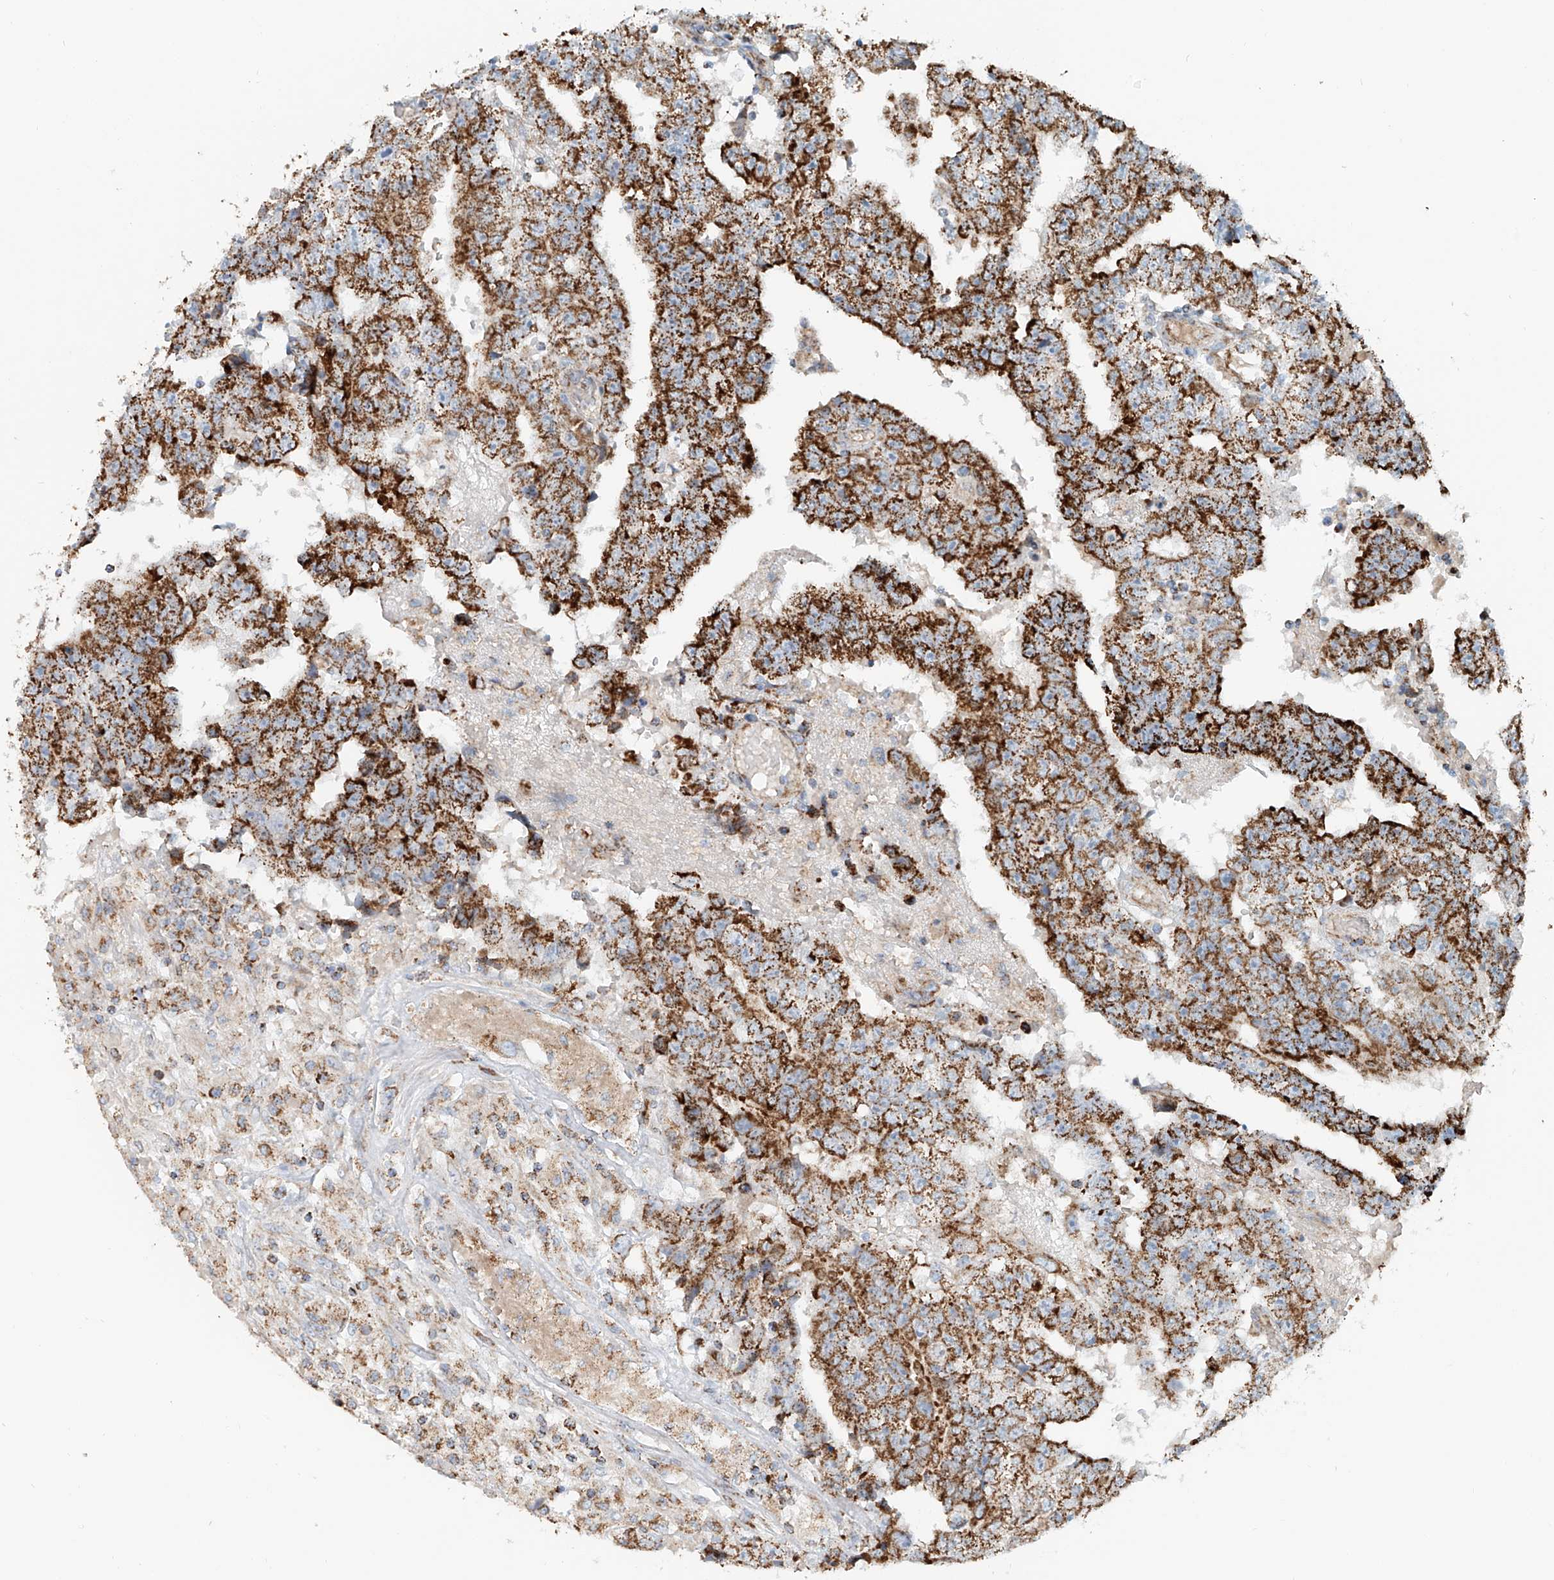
{"staining": {"intensity": "strong", "quantity": ">75%", "location": "cytoplasmic/membranous"}, "tissue": "testis cancer", "cell_type": "Tumor cells", "image_type": "cancer", "snomed": [{"axis": "morphology", "description": "Carcinoma, Embryonal, NOS"}, {"axis": "topography", "description": "Testis"}], "caption": "Protein expression analysis of human testis cancer (embryonal carcinoma) reveals strong cytoplasmic/membranous staining in approximately >75% of tumor cells.", "gene": "CARD10", "patient": {"sex": "male", "age": 25}}